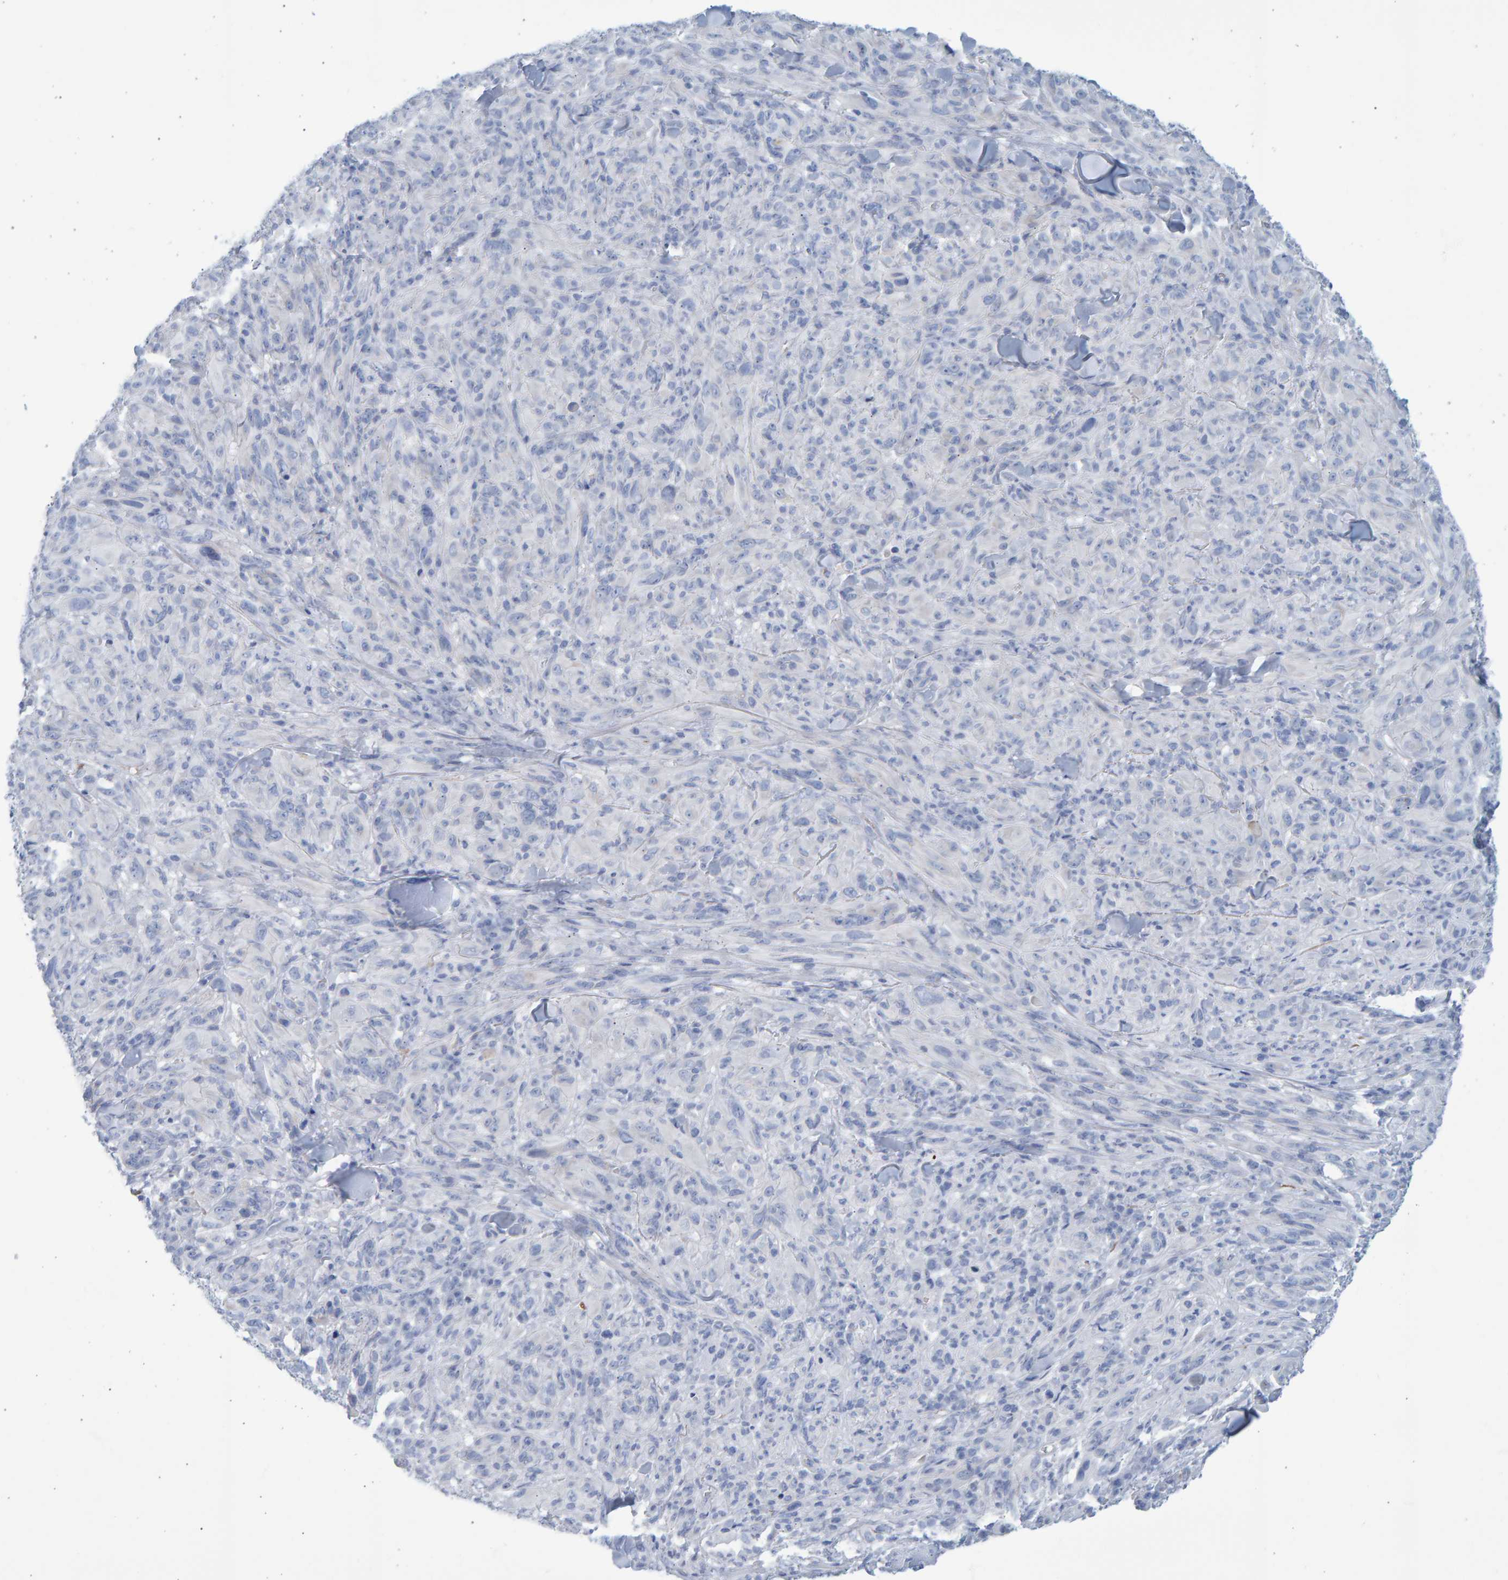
{"staining": {"intensity": "negative", "quantity": "none", "location": "none"}, "tissue": "melanoma", "cell_type": "Tumor cells", "image_type": "cancer", "snomed": [{"axis": "morphology", "description": "Malignant melanoma, NOS"}, {"axis": "topography", "description": "Skin of head"}], "caption": "Histopathology image shows no protein positivity in tumor cells of melanoma tissue. (DAB immunohistochemistry visualized using brightfield microscopy, high magnification).", "gene": "SLC34A3", "patient": {"sex": "male", "age": 96}}